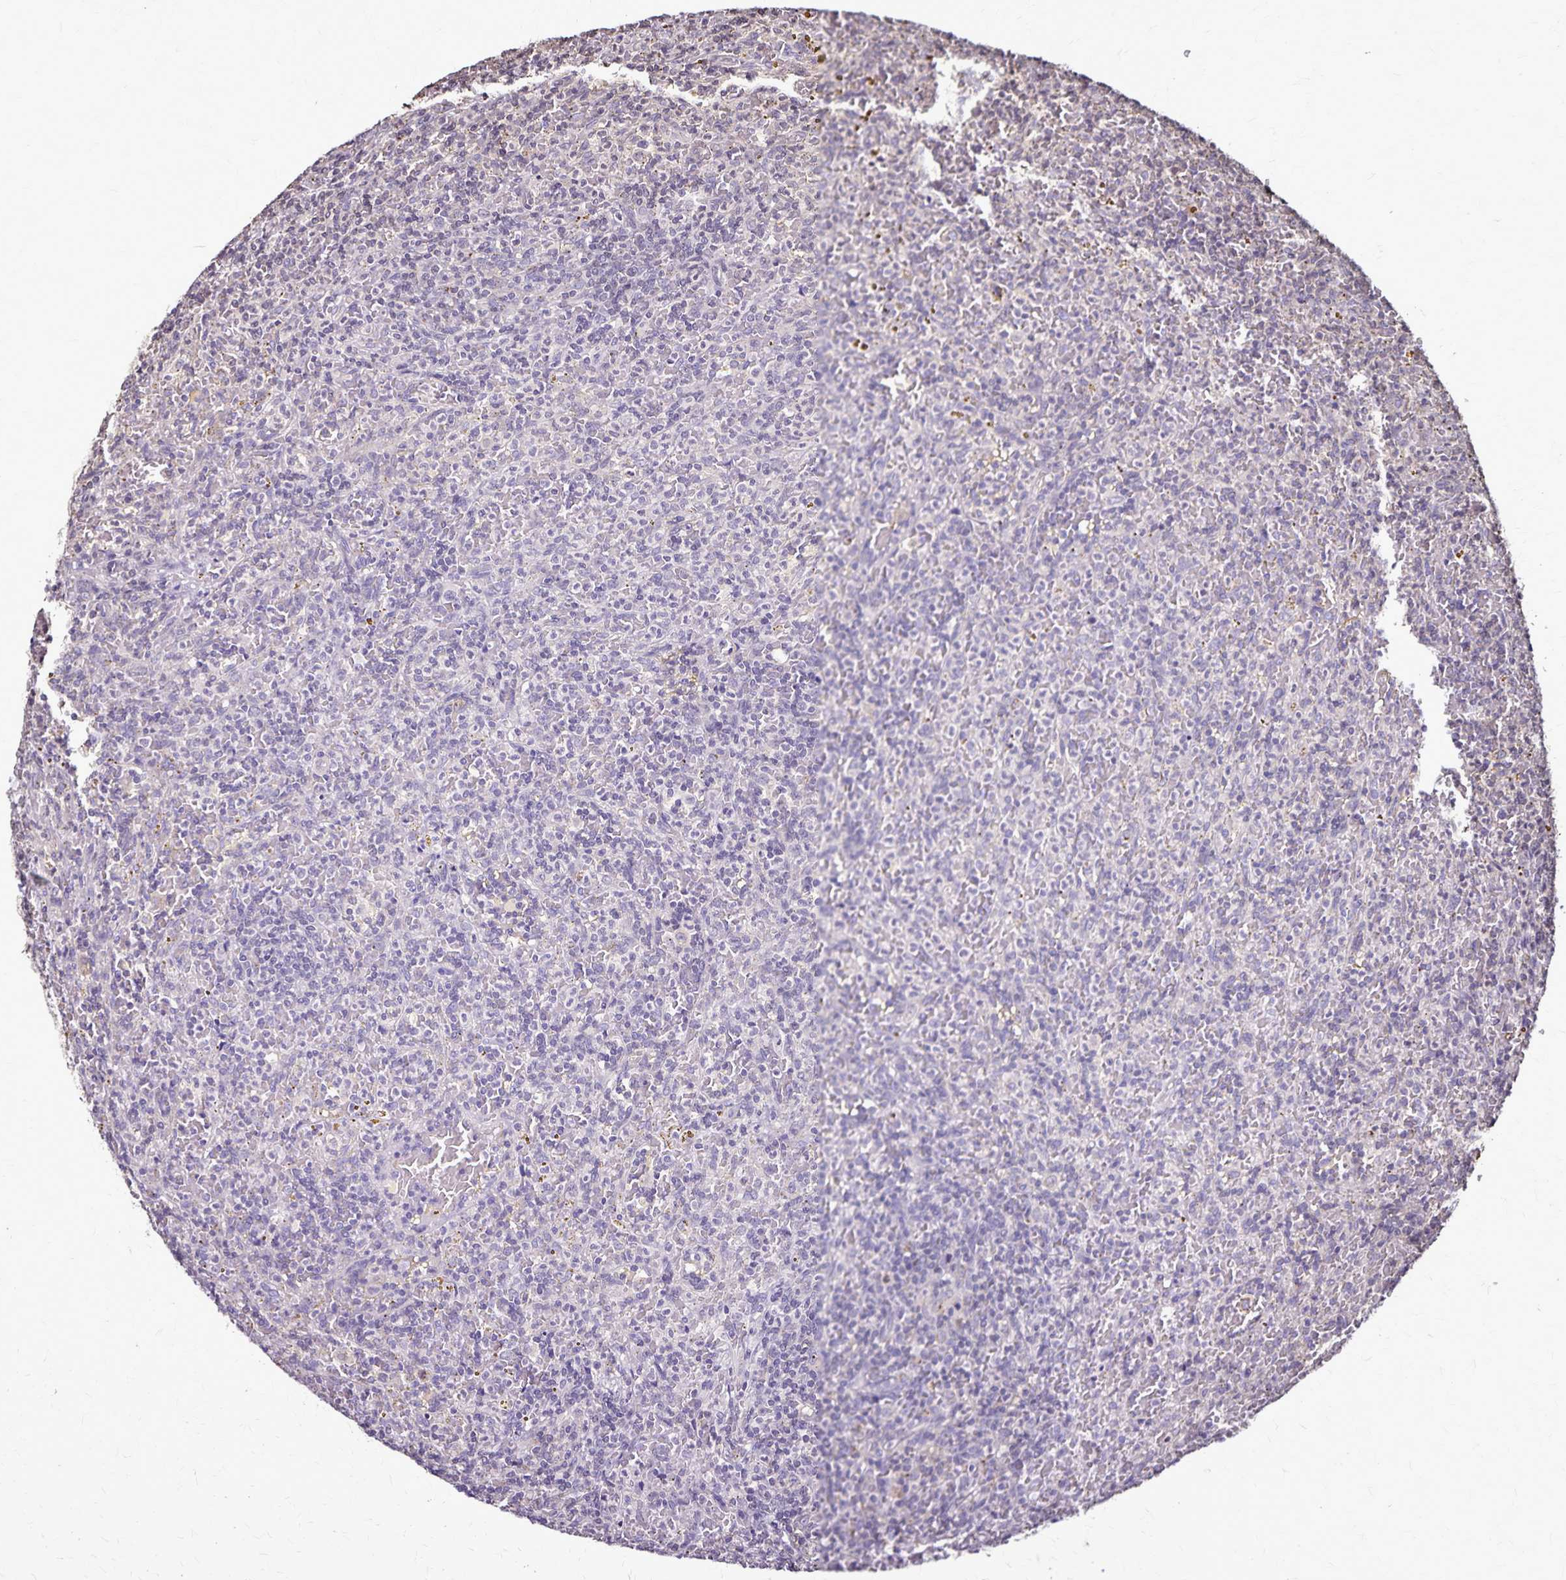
{"staining": {"intensity": "negative", "quantity": "none", "location": "none"}, "tissue": "lymphoma", "cell_type": "Tumor cells", "image_type": "cancer", "snomed": [{"axis": "morphology", "description": "Malignant lymphoma, non-Hodgkin's type, Low grade"}, {"axis": "topography", "description": "Spleen"}], "caption": "High power microscopy image of an immunohistochemistry image of lymphoma, revealing no significant positivity in tumor cells.", "gene": "CHMP1B", "patient": {"sex": "female", "age": 70}}